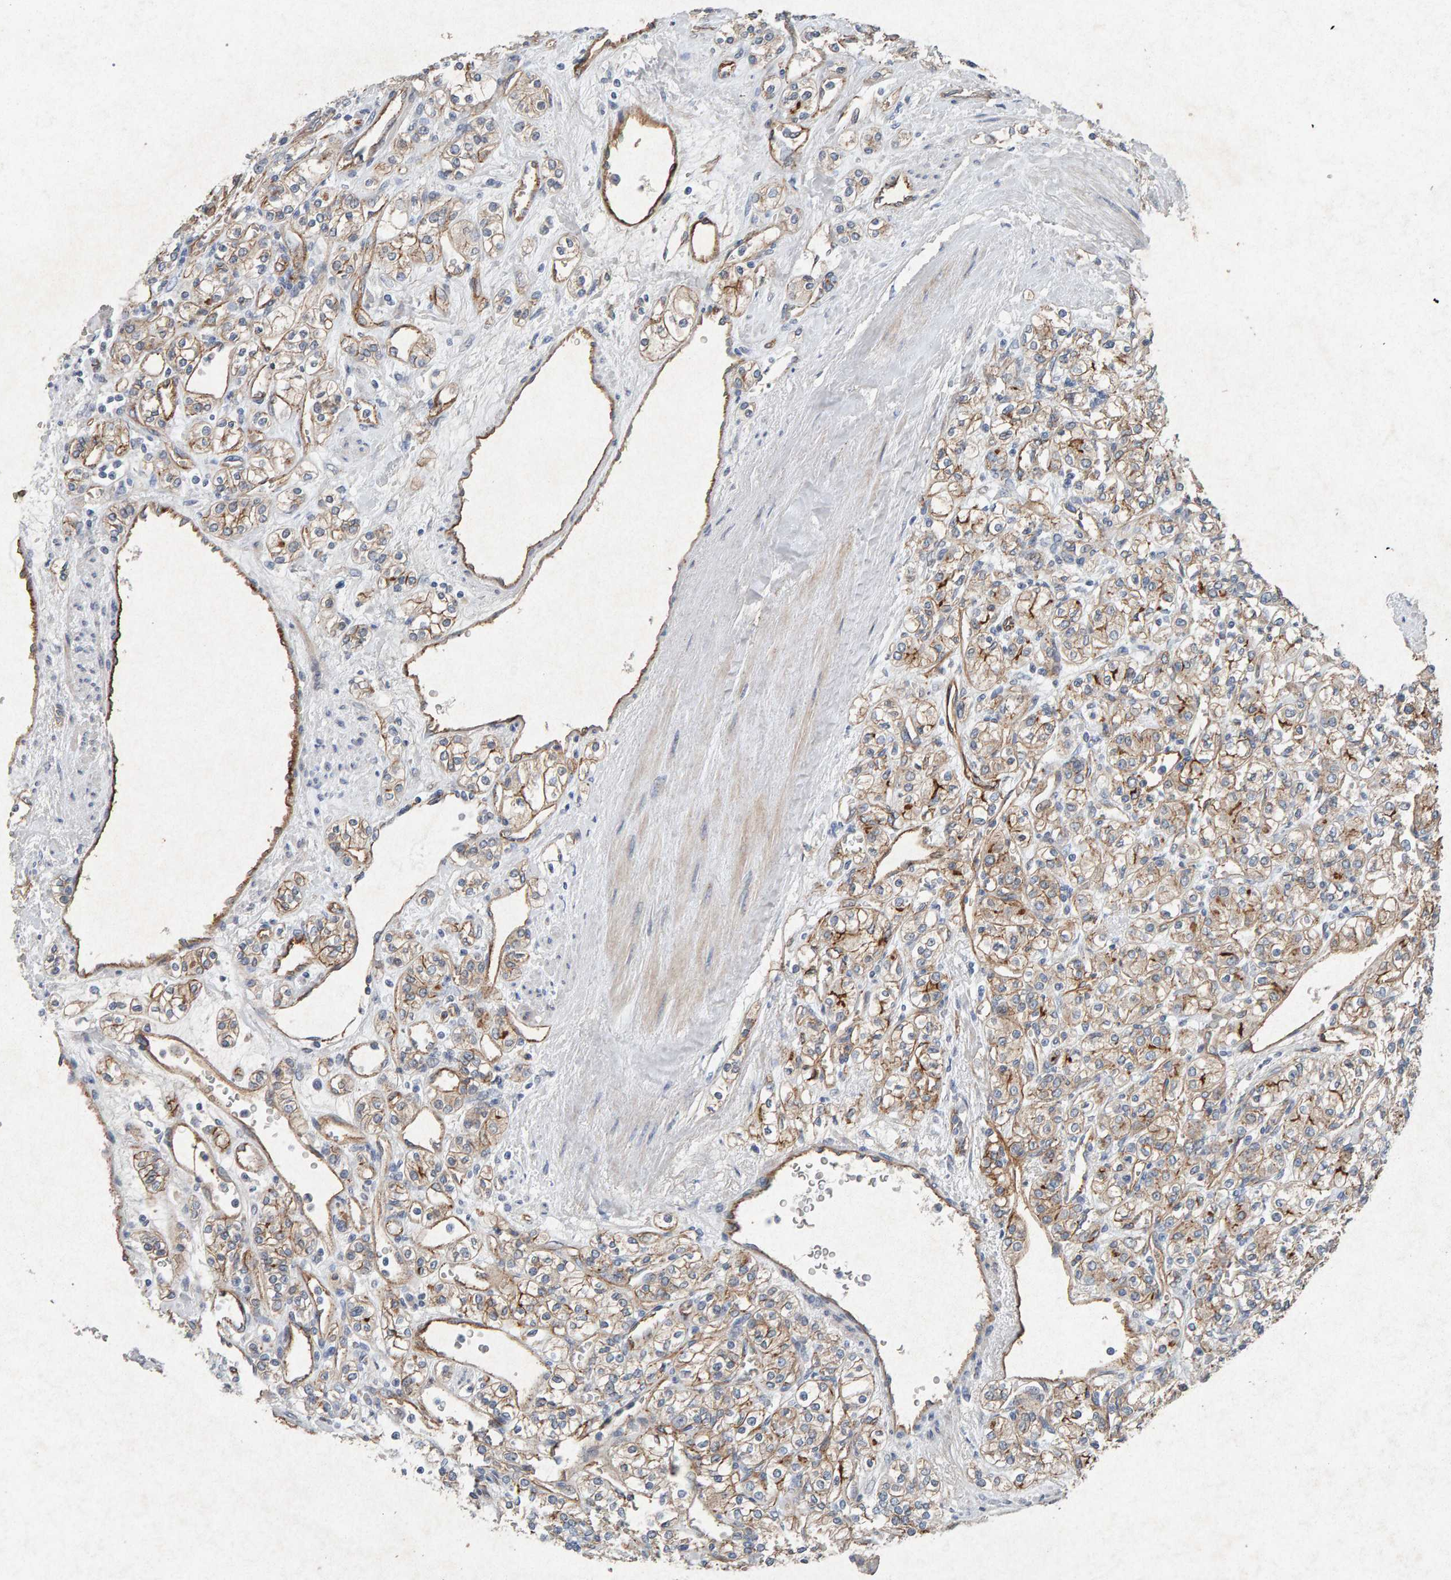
{"staining": {"intensity": "weak", "quantity": ">75%", "location": "cytoplasmic/membranous"}, "tissue": "renal cancer", "cell_type": "Tumor cells", "image_type": "cancer", "snomed": [{"axis": "morphology", "description": "Adenocarcinoma, NOS"}, {"axis": "topography", "description": "Kidney"}], "caption": "Weak cytoplasmic/membranous protein staining is seen in about >75% of tumor cells in renal cancer.", "gene": "PTPRM", "patient": {"sex": "male", "age": 77}}